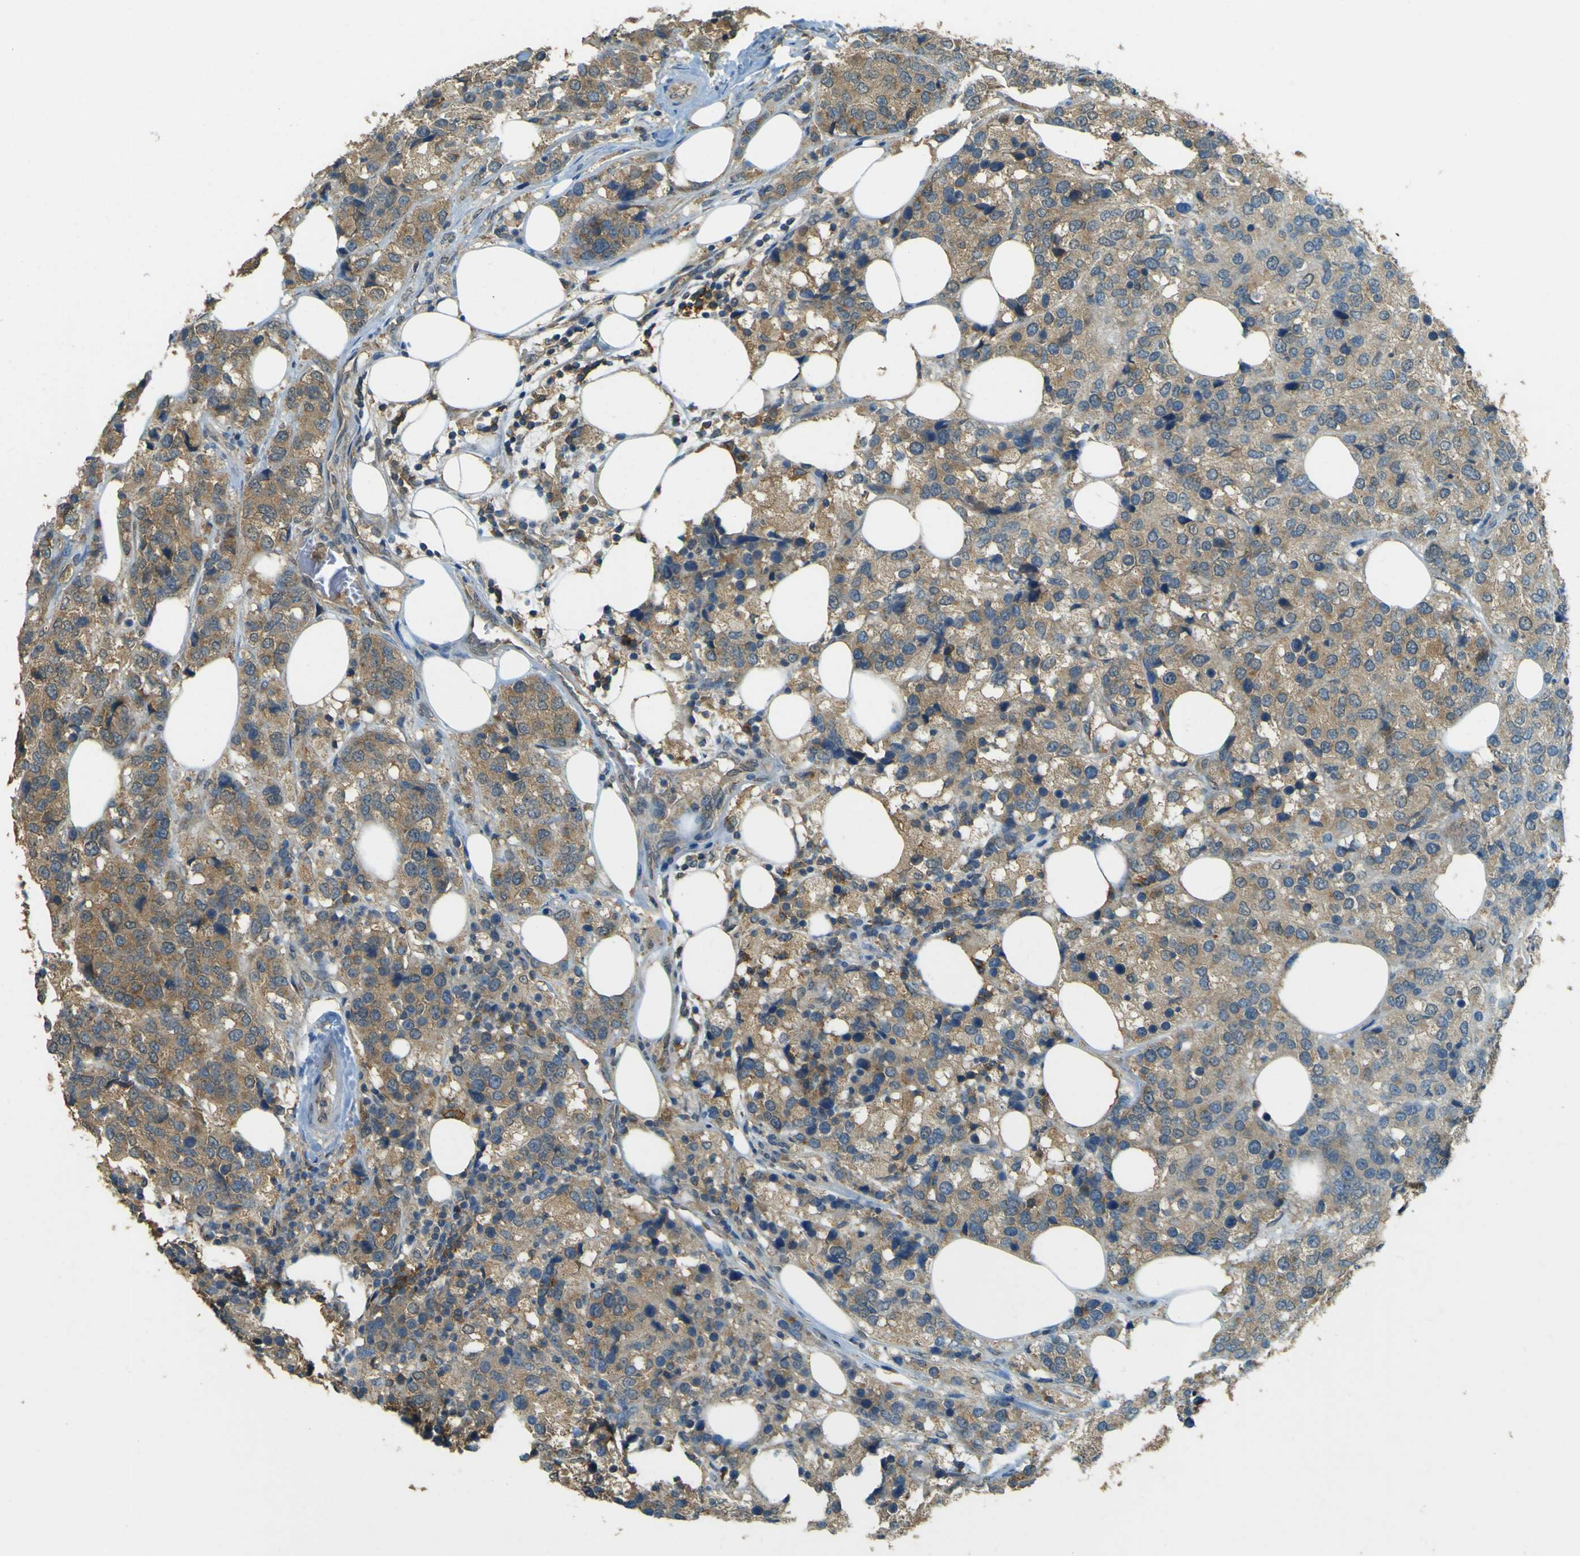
{"staining": {"intensity": "moderate", "quantity": ">75%", "location": "cytoplasmic/membranous"}, "tissue": "breast cancer", "cell_type": "Tumor cells", "image_type": "cancer", "snomed": [{"axis": "morphology", "description": "Lobular carcinoma"}, {"axis": "topography", "description": "Breast"}], "caption": "Immunohistochemical staining of breast cancer reveals medium levels of moderate cytoplasmic/membranous expression in approximately >75% of tumor cells. (brown staining indicates protein expression, while blue staining denotes nuclei).", "gene": "GOLGA1", "patient": {"sex": "female", "age": 59}}